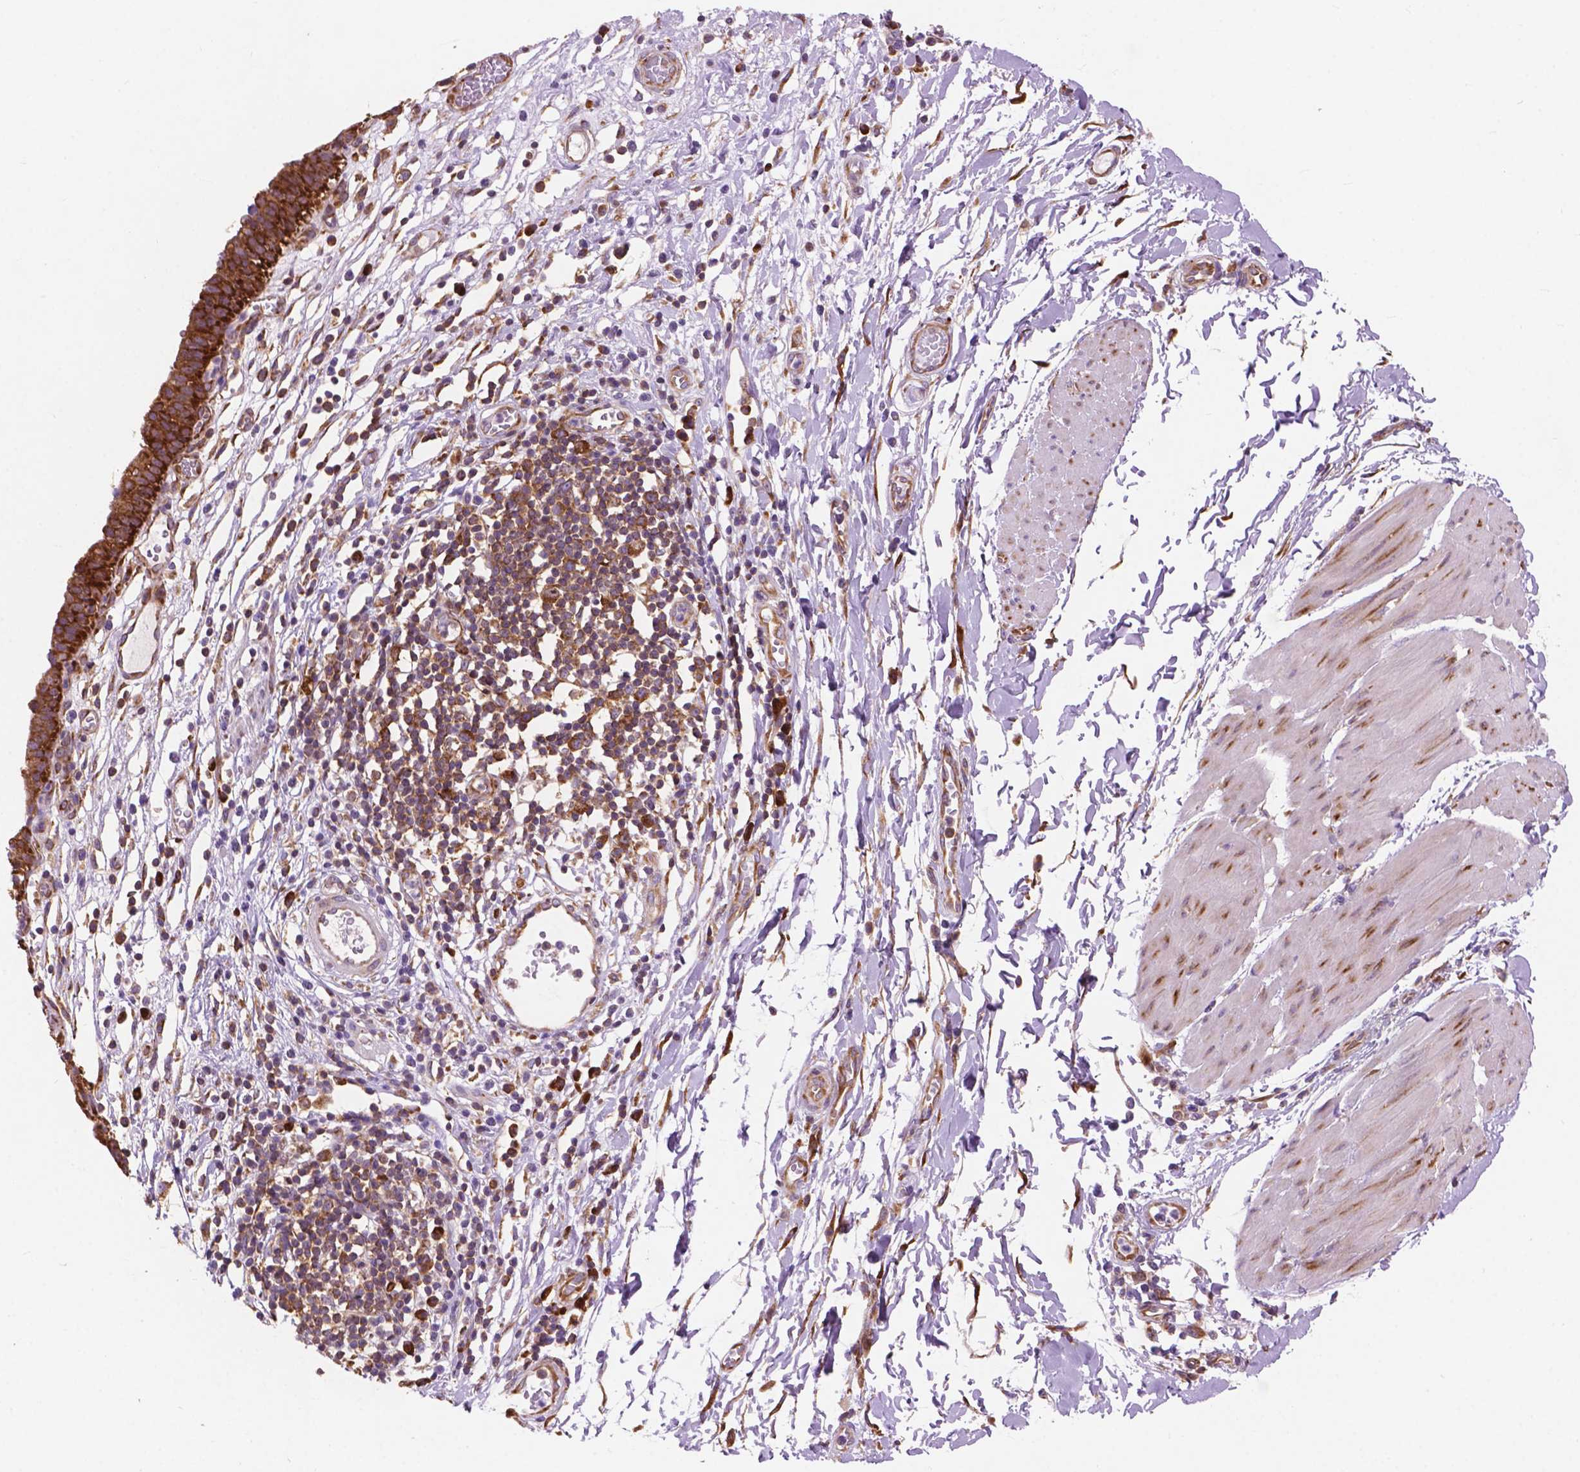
{"staining": {"intensity": "moderate", "quantity": ">75%", "location": "cytoplasmic/membranous"}, "tissue": "urinary bladder", "cell_type": "Urothelial cells", "image_type": "normal", "snomed": [{"axis": "morphology", "description": "Normal tissue, NOS"}, {"axis": "topography", "description": "Urinary bladder"}], "caption": "Immunohistochemistry of normal urinary bladder reveals medium levels of moderate cytoplasmic/membranous expression in approximately >75% of urothelial cells.", "gene": "RPL37A", "patient": {"sex": "male", "age": 64}}